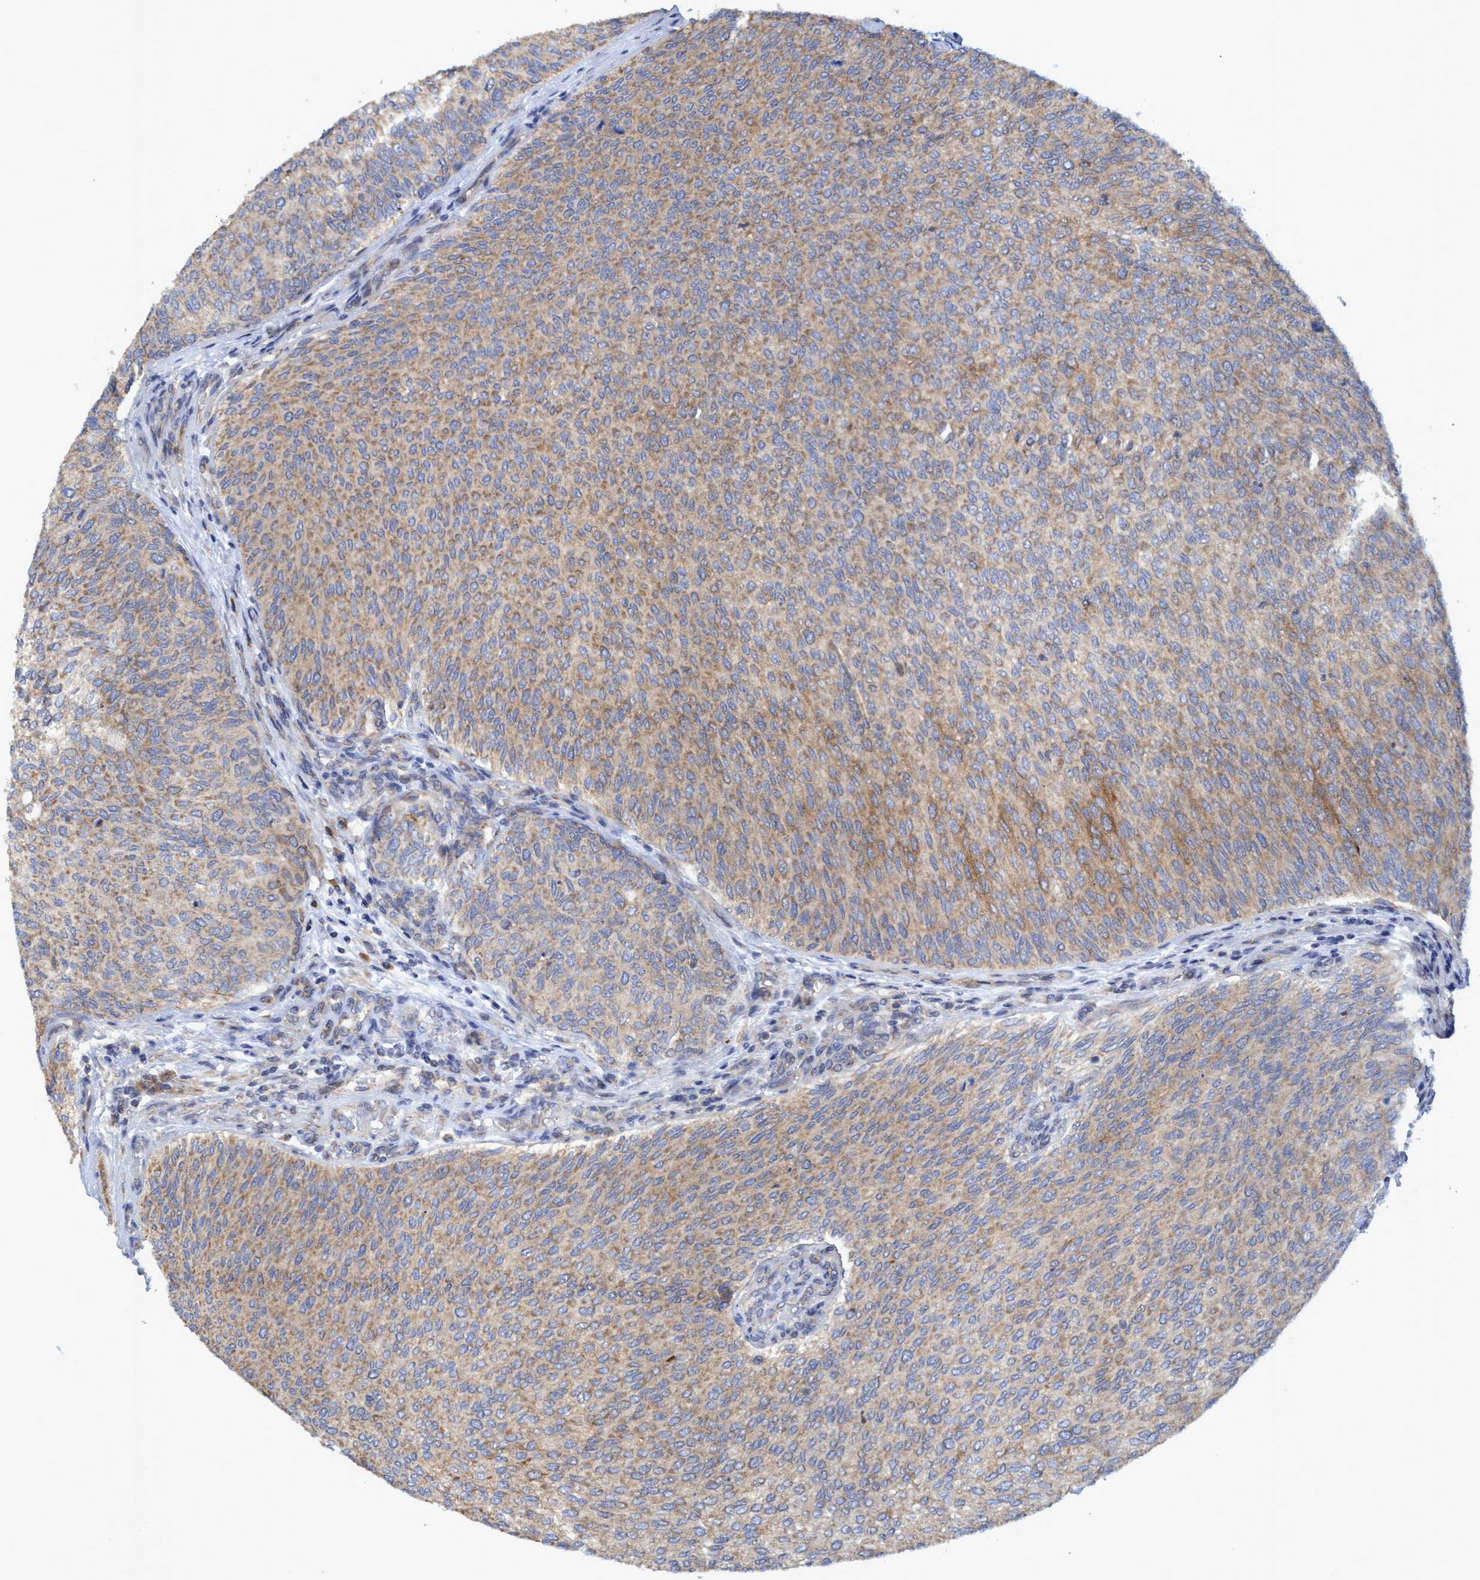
{"staining": {"intensity": "weak", "quantity": ">75%", "location": "cytoplasmic/membranous"}, "tissue": "urothelial cancer", "cell_type": "Tumor cells", "image_type": "cancer", "snomed": [{"axis": "morphology", "description": "Urothelial carcinoma, Low grade"}, {"axis": "topography", "description": "Urinary bladder"}], "caption": "Tumor cells reveal weak cytoplasmic/membranous expression in about >75% of cells in urothelial cancer. (IHC, brightfield microscopy, high magnification).", "gene": "NAT16", "patient": {"sex": "female", "age": 79}}